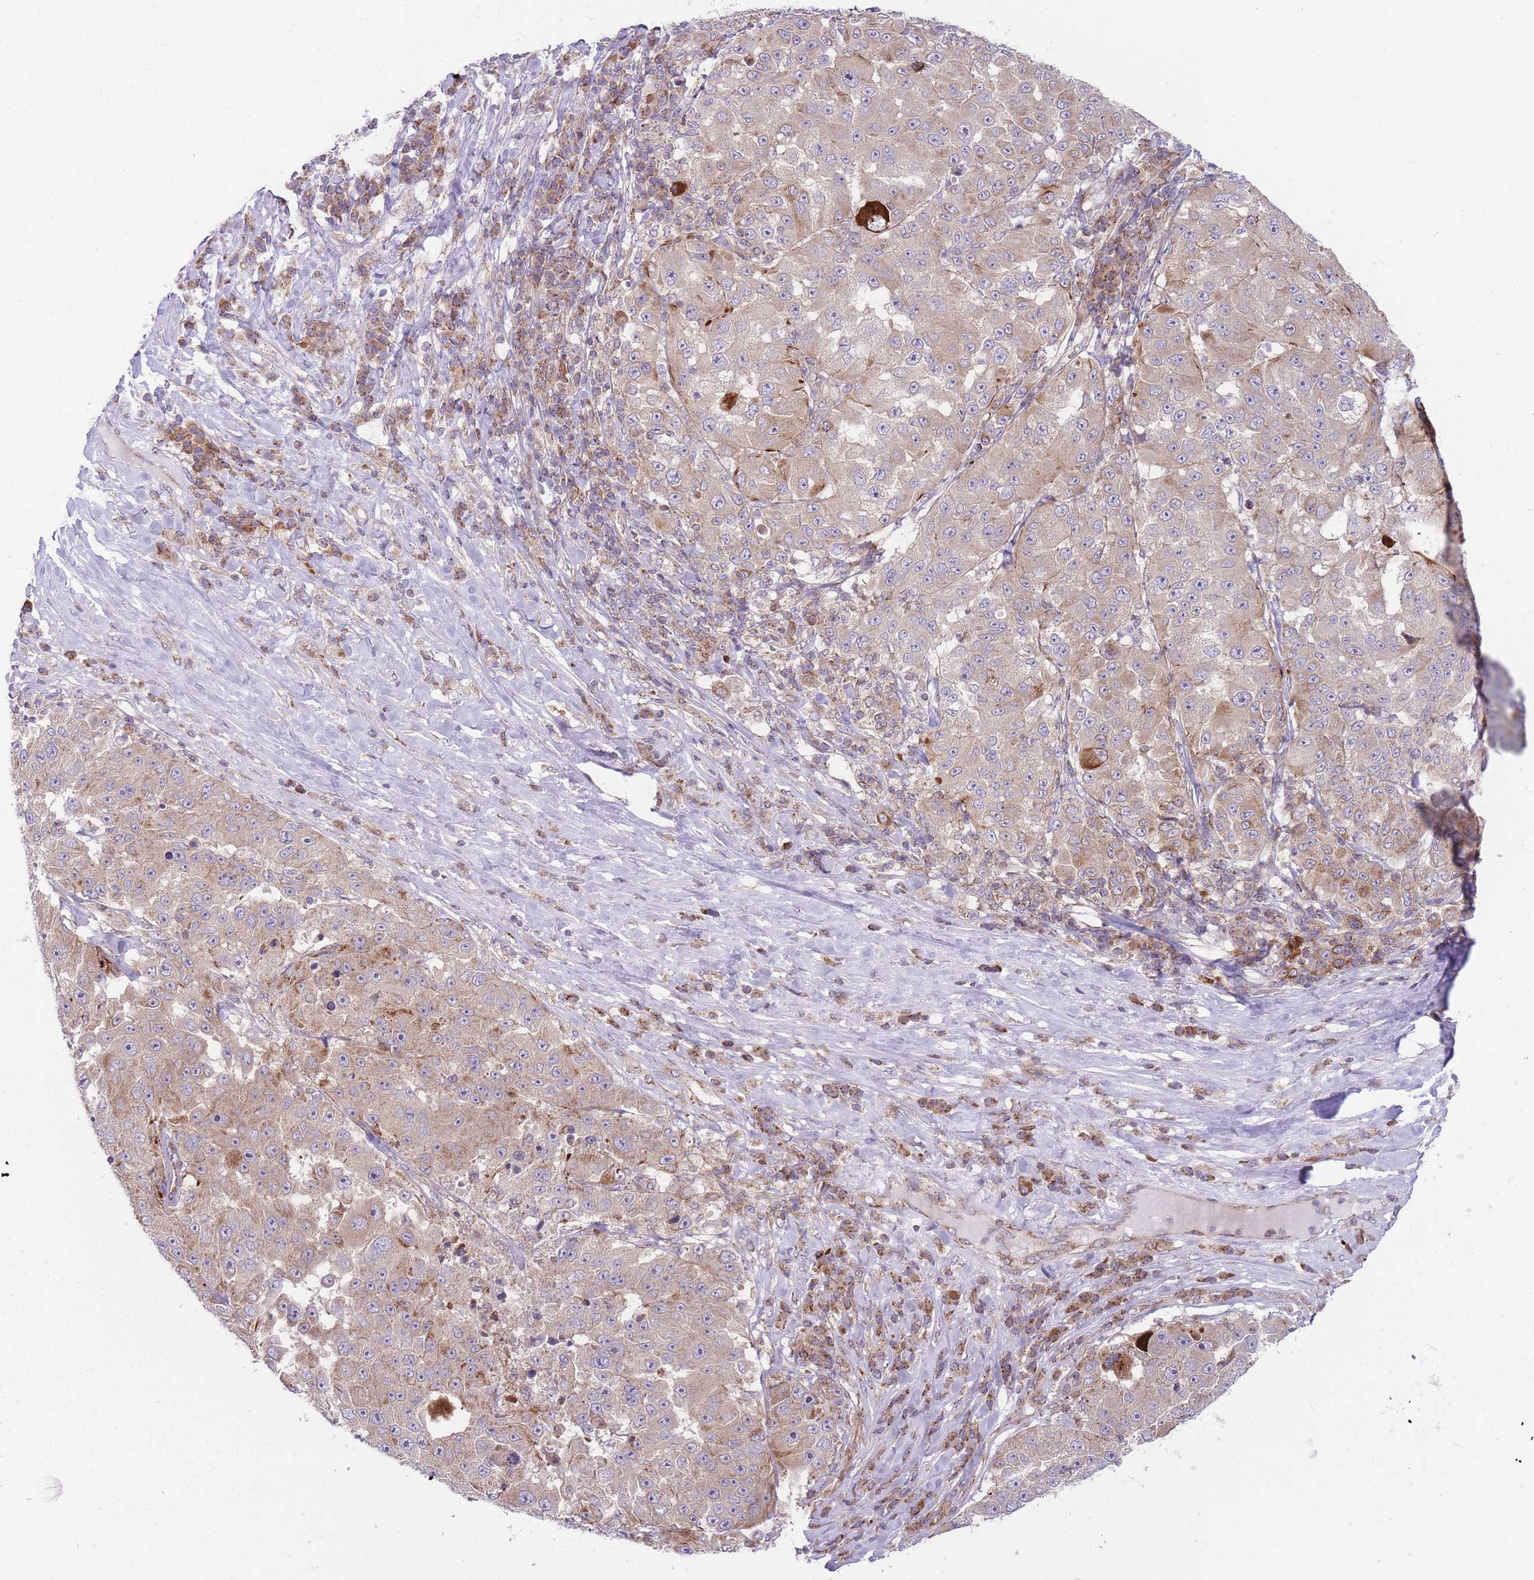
{"staining": {"intensity": "moderate", "quantity": "<25%", "location": "cytoplasmic/membranous"}, "tissue": "melanoma", "cell_type": "Tumor cells", "image_type": "cancer", "snomed": [{"axis": "morphology", "description": "Malignant melanoma, Metastatic site"}, {"axis": "topography", "description": "Lymph node"}], "caption": "Malignant melanoma (metastatic site) was stained to show a protein in brown. There is low levels of moderate cytoplasmic/membranous expression in approximately <25% of tumor cells.", "gene": "ANKRD10", "patient": {"sex": "male", "age": 62}}